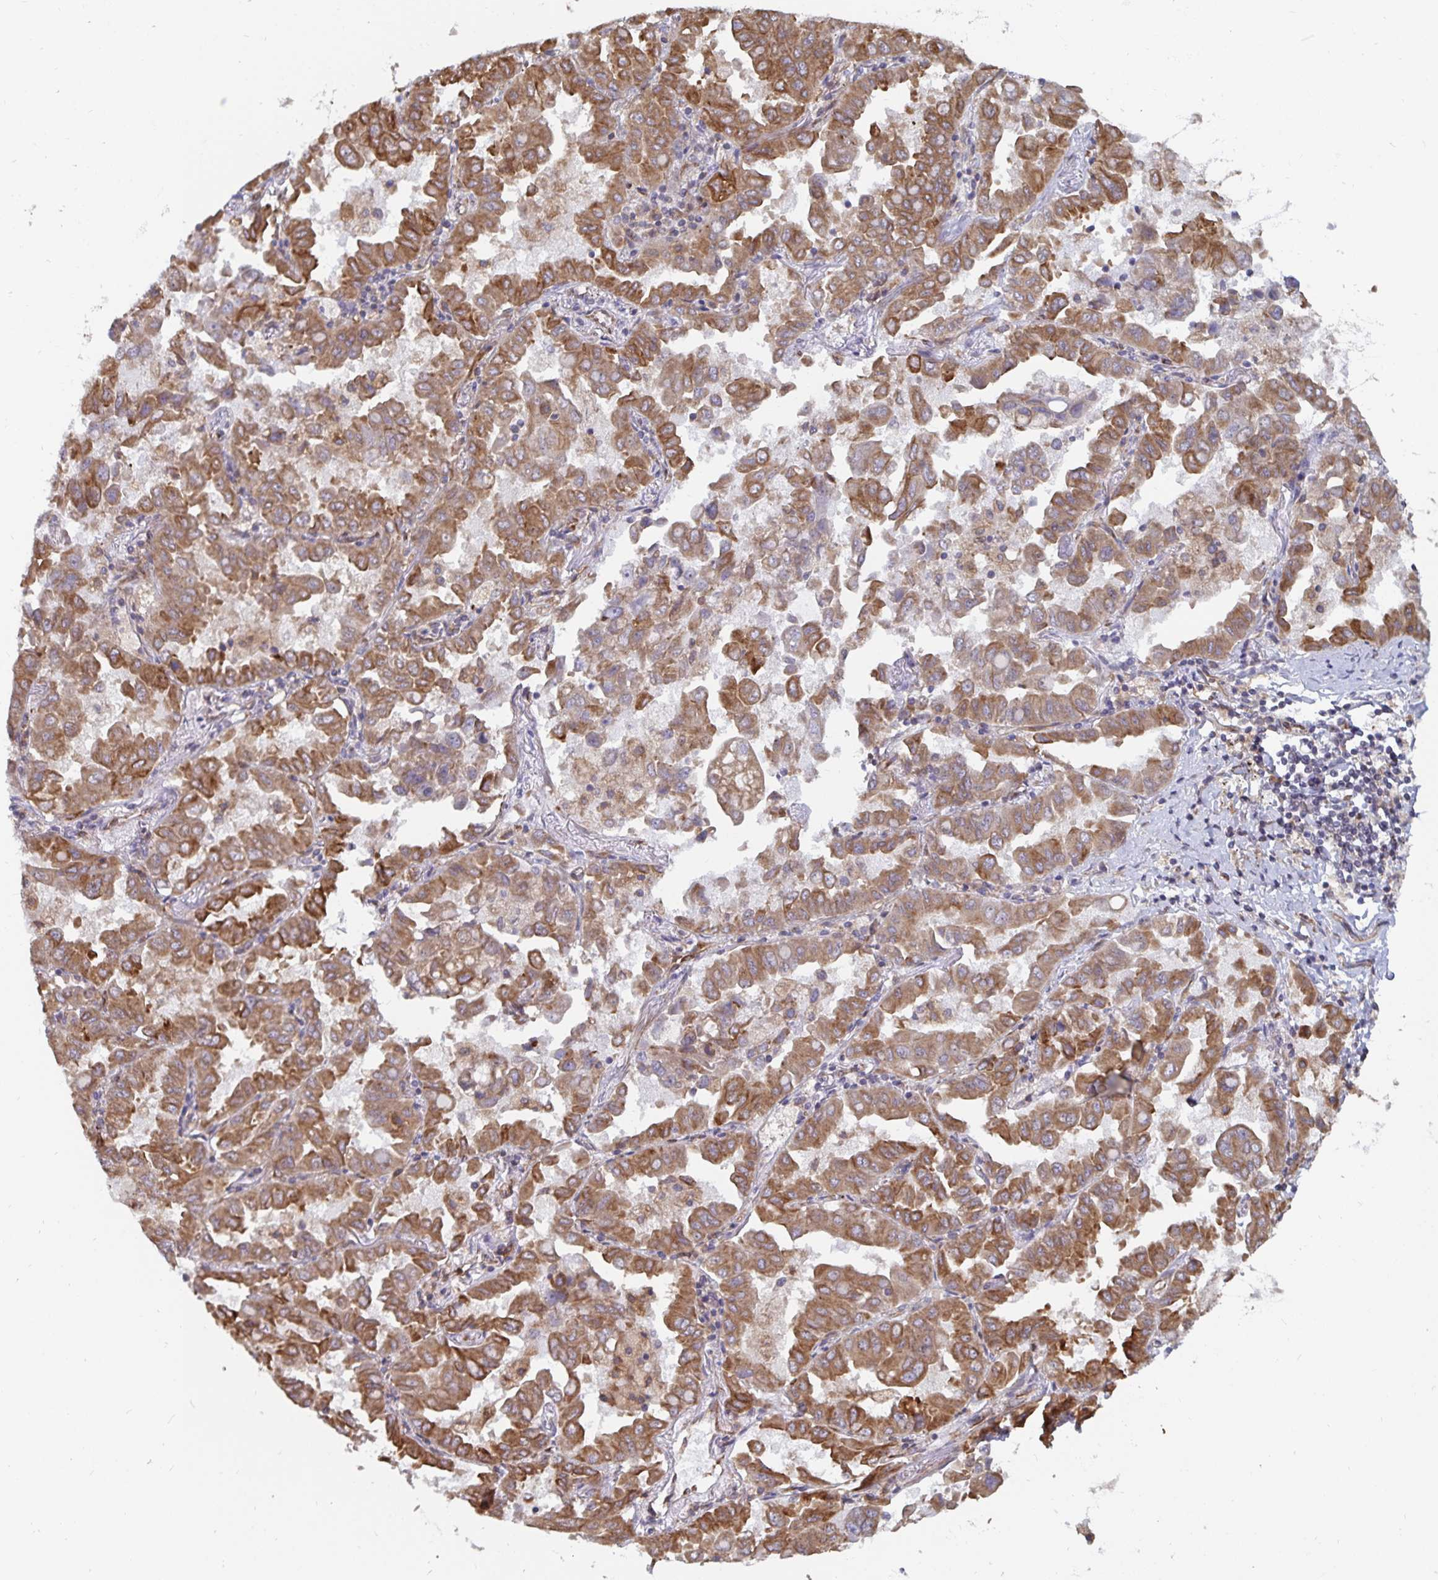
{"staining": {"intensity": "moderate", "quantity": ">75%", "location": "cytoplasmic/membranous"}, "tissue": "lung cancer", "cell_type": "Tumor cells", "image_type": "cancer", "snomed": [{"axis": "morphology", "description": "Adenocarcinoma, NOS"}, {"axis": "topography", "description": "Lung"}], "caption": "Lung cancer (adenocarcinoma) stained with a brown dye reveals moderate cytoplasmic/membranous positive staining in approximately >75% of tumor cells.", "gene": "BCAP29", "patient": {"sex": "male", "age": 64}}